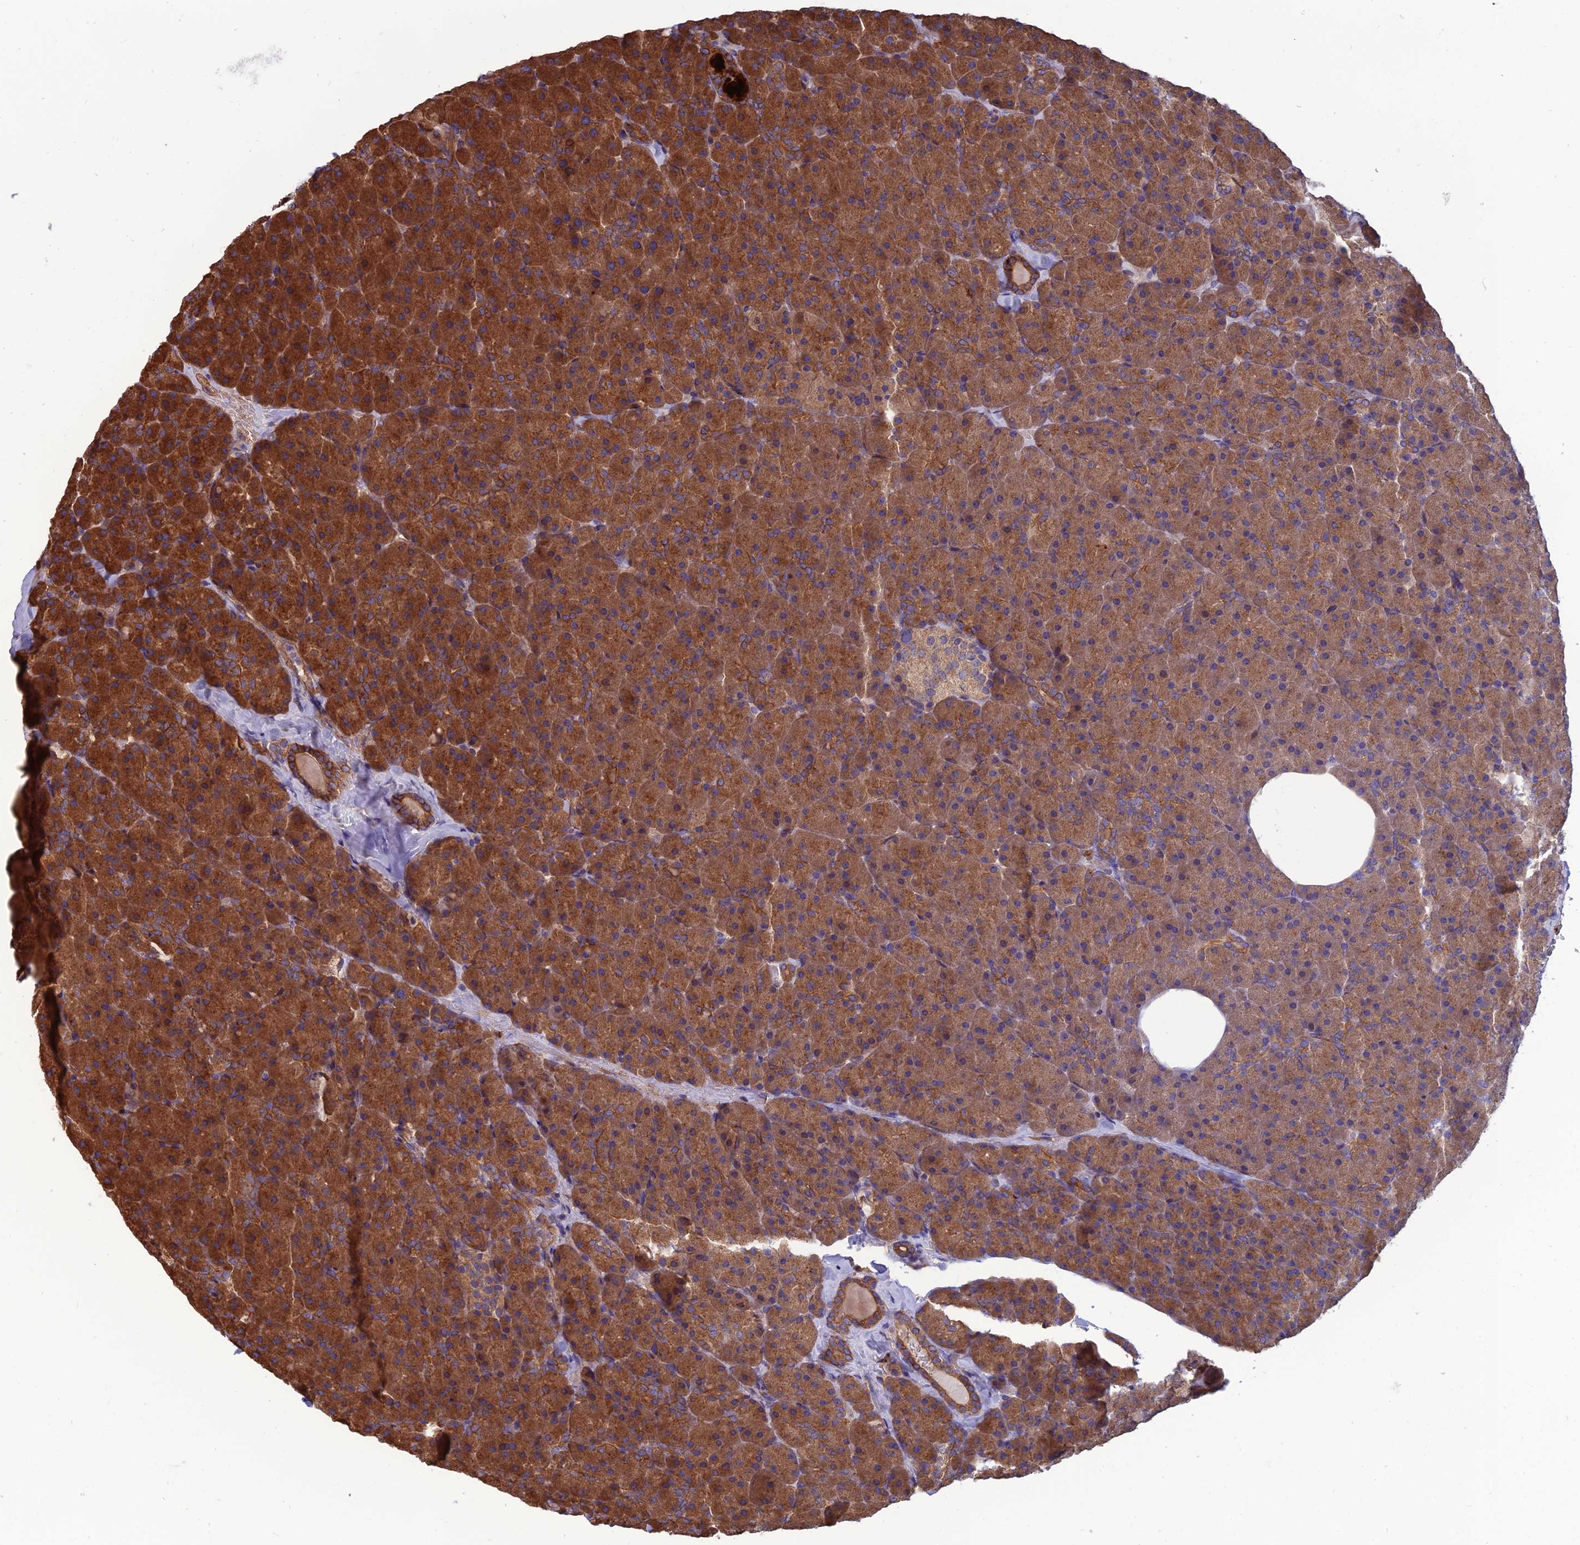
{"staining": {"intensity": "strong", "quantity": ">75%", "location": "cytoplasmic/membranous"}, "tissue": "pancreas", "cell_type": "Exocrine glandular cells", "image_type": "normal", "snomed": [{"axis": "morphology", "description": "Normal tissue, NOS"}, {"axis": "topography", "description": "Pancreas"}], "caption": "Strong cytoplasmic/membranous positivity is identified in approximately >75% of exocrine glandular cells in unremarkable pancreas.", "gene": "WDR24", "patient": {"sex": "male", "age": 36}}